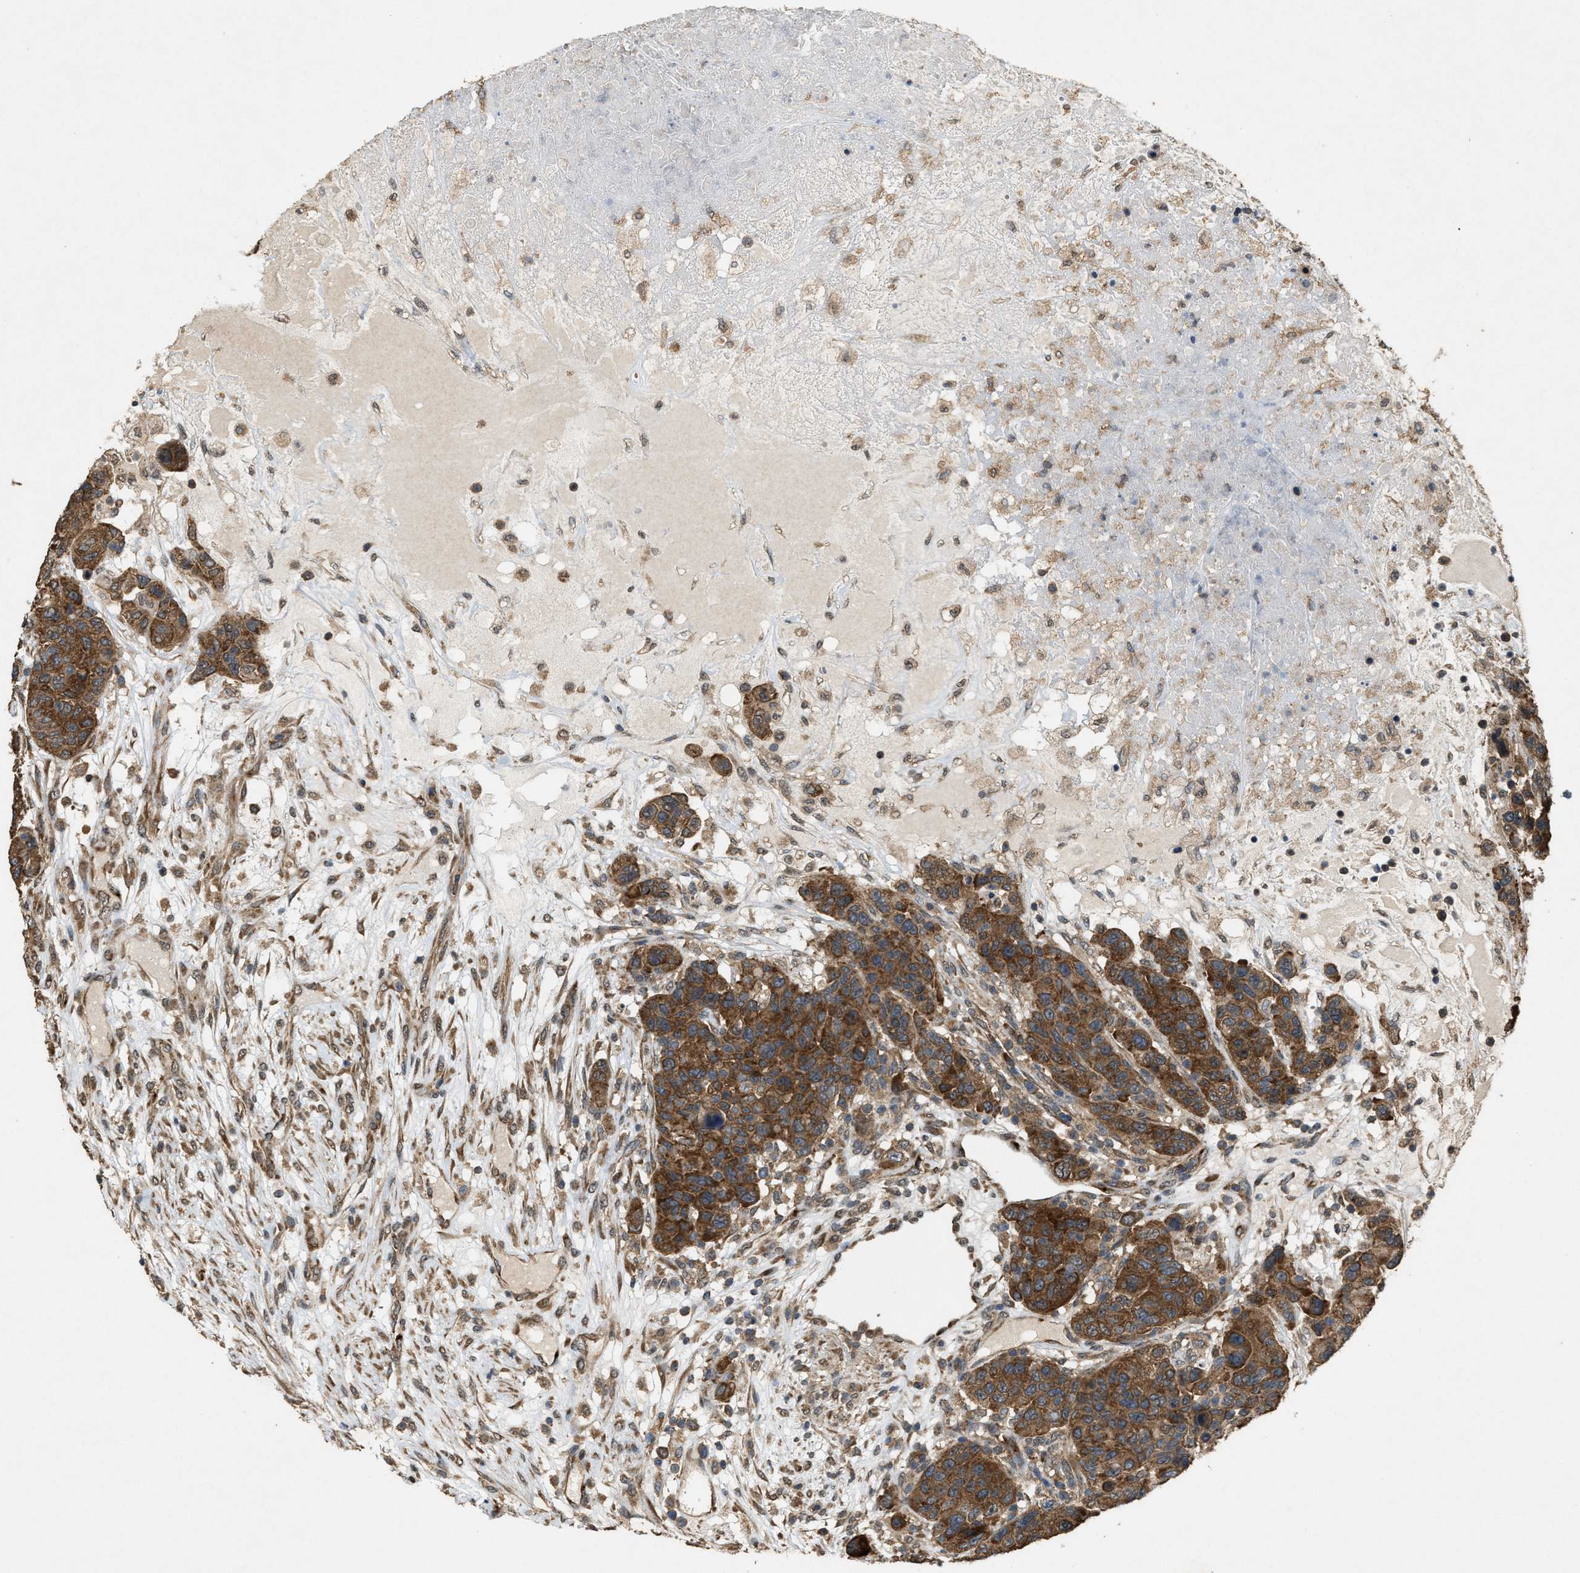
{"staining": {"intensity": "strong", "quantity": ">75%", "location": "cytoplasmic/membranous"}, "tissue": "breast cancer", "cell_type": "Tumor cells", "image_type": "cancer", "snomed": [{"axis": "morphology", "description": "Duct carcinoma"}, {"axis": "topography", "description": "Breast"}], "caption": "Protein staining by IHC shows strong cytoplasmic/membranous staining in about >75% of tumor cells in infiltrating ductal carcinoma (breast).", "gene": "ARHGEF5", "patient": {"sex": "female", "age": 37}}